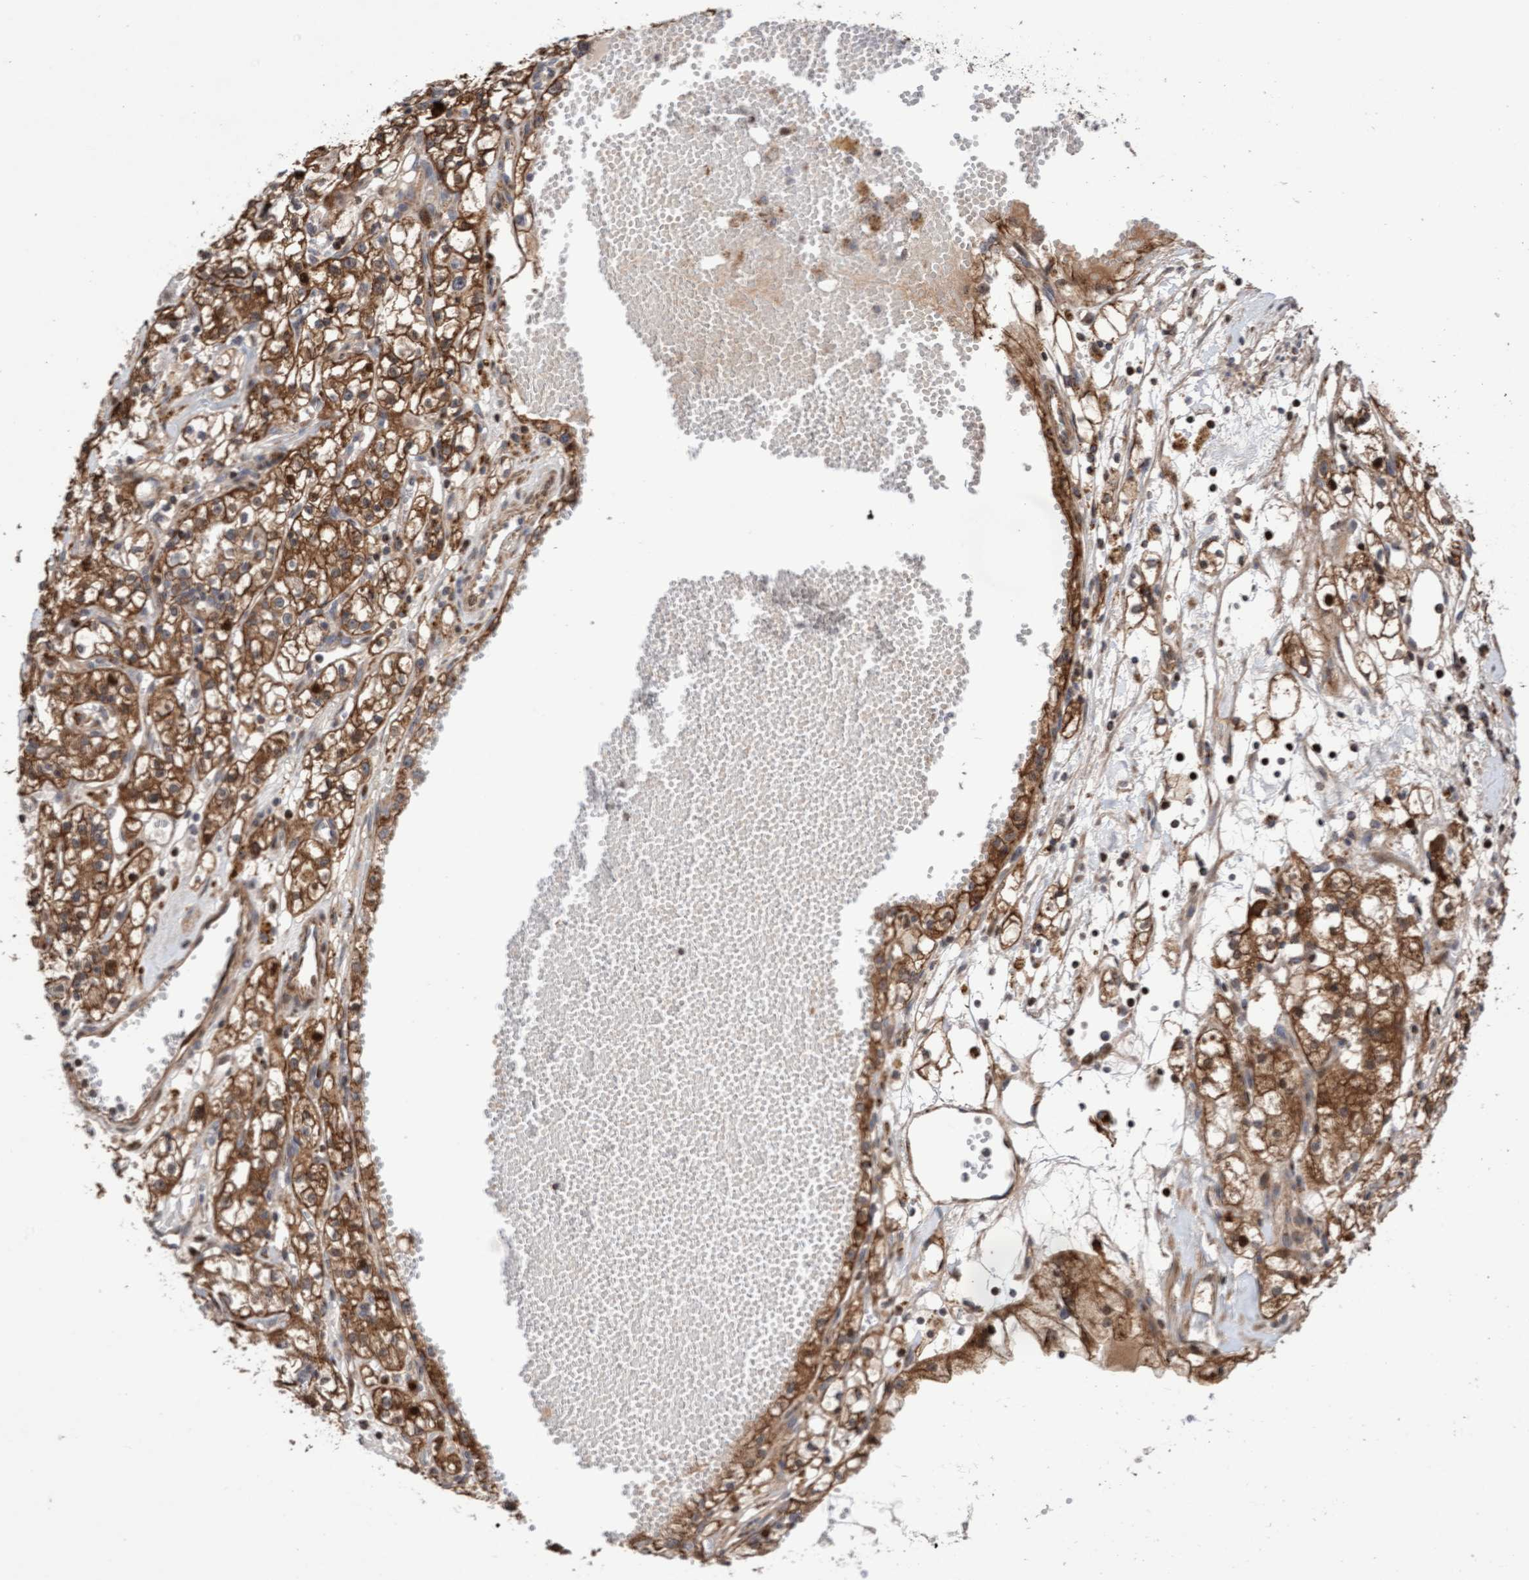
{"staining": {"intensity": "moderate", "quantity": ">75%", "location": "cytoplasmic/membranous"}, "tissue": "renal cancer", "cell_type": "Tumor cells", "image_type": "cancer", "snomed": [{"axis": "morphology", "description": "Adenocarcinoma, NOS"}, {"axis": "topography", "description": "Kidney"}], "caption": "Tumor cells display medium levels of moderate cytoplasmic/membranous positivity in approximately >75% of cells in renal cancer (adenocarcinoma).", "gene": "PECR", "patient": {"sex": "male", "age": 56}}